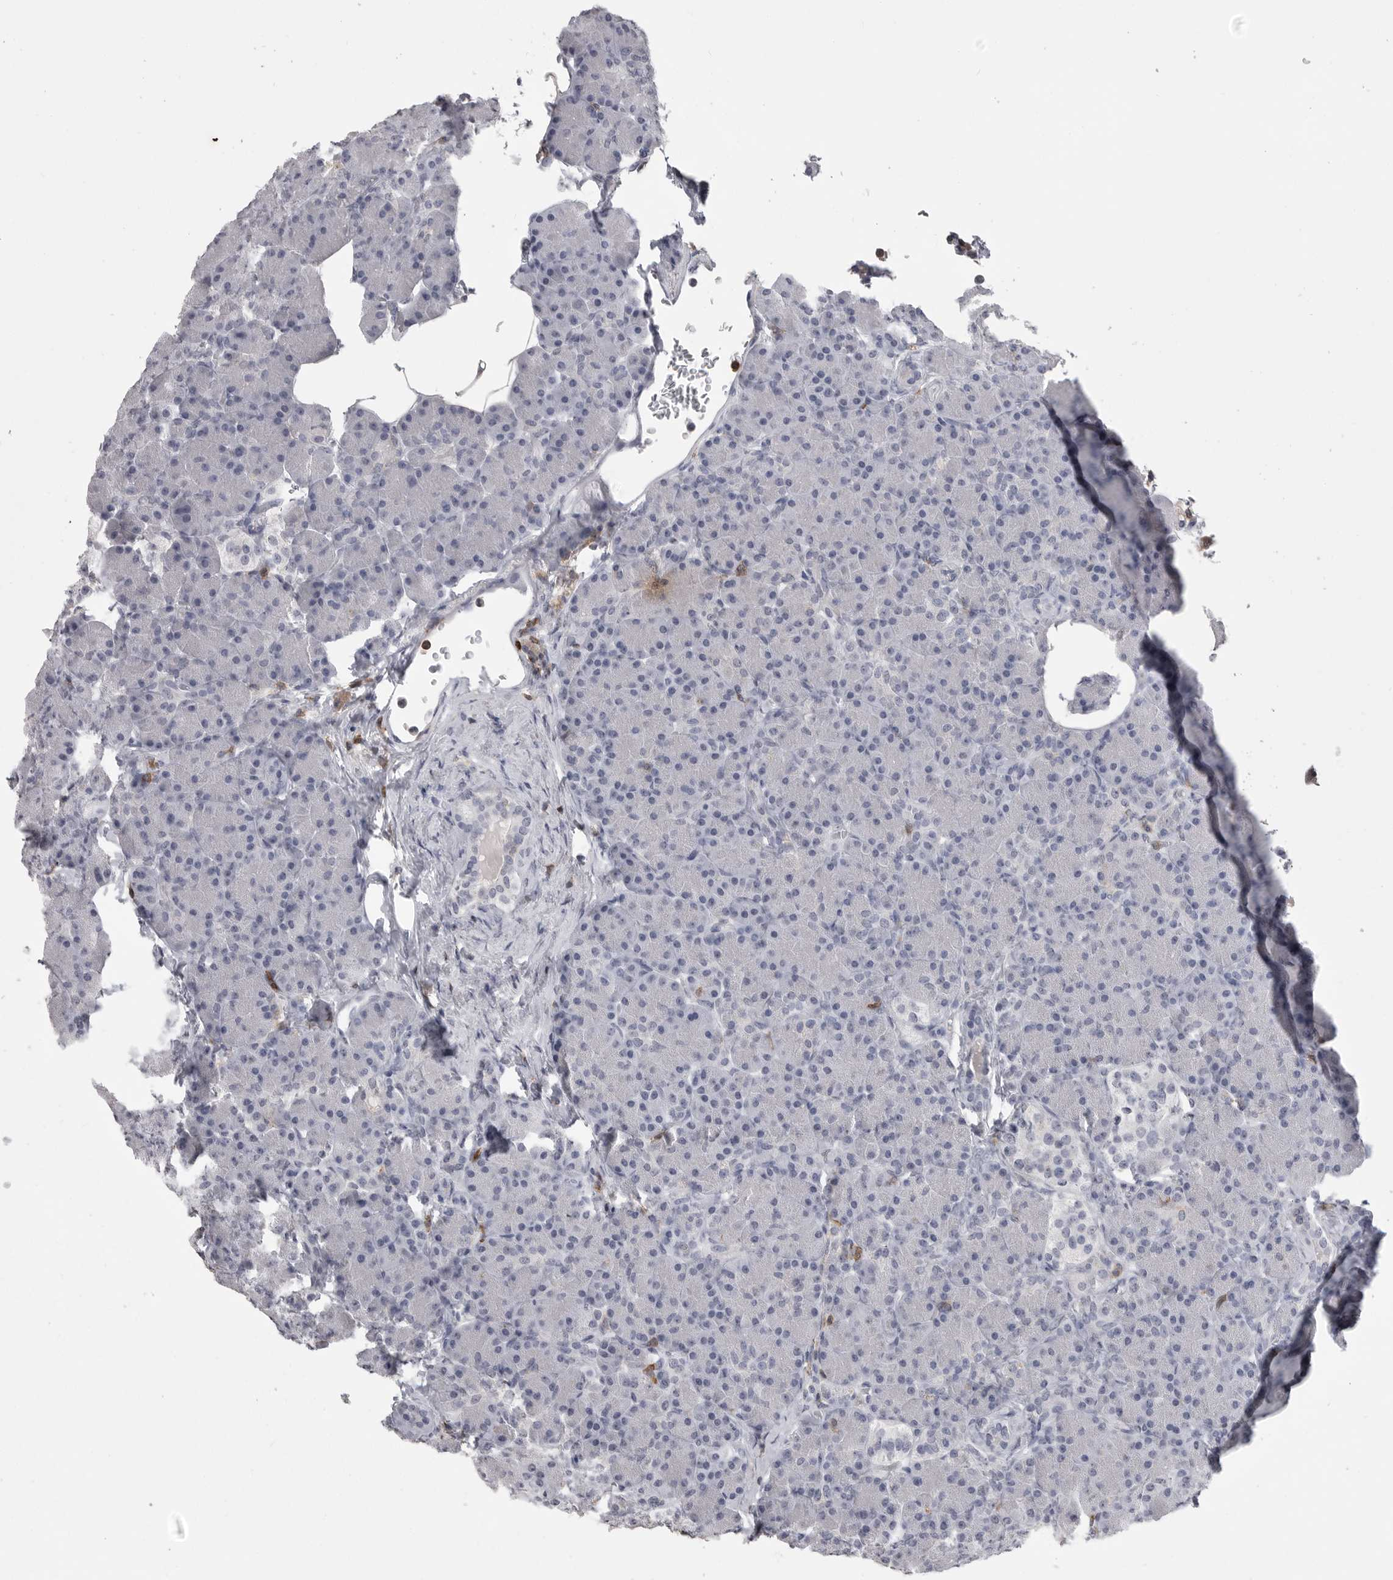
{"staining": {"intensity": "negative", "quantity": "none", "location": "none"}, "tissue": "pancreas", "cell_type": "Exocrine glandular cells", "image_type": "normal", "snomed": [{"axis": "morphology", "description": "Normal tissue, NOS"}, {"axis": "topography", "description": "Pancreas"}], "caption": "Immunohistochemistry (IHC) photomicrograph of benign pancreas: human pancreas stained with DAB shows no significant protein expression in exocrine glandular cells.", "gene": "ITGAL", "patient": {"sex": "female", "age": 43}}